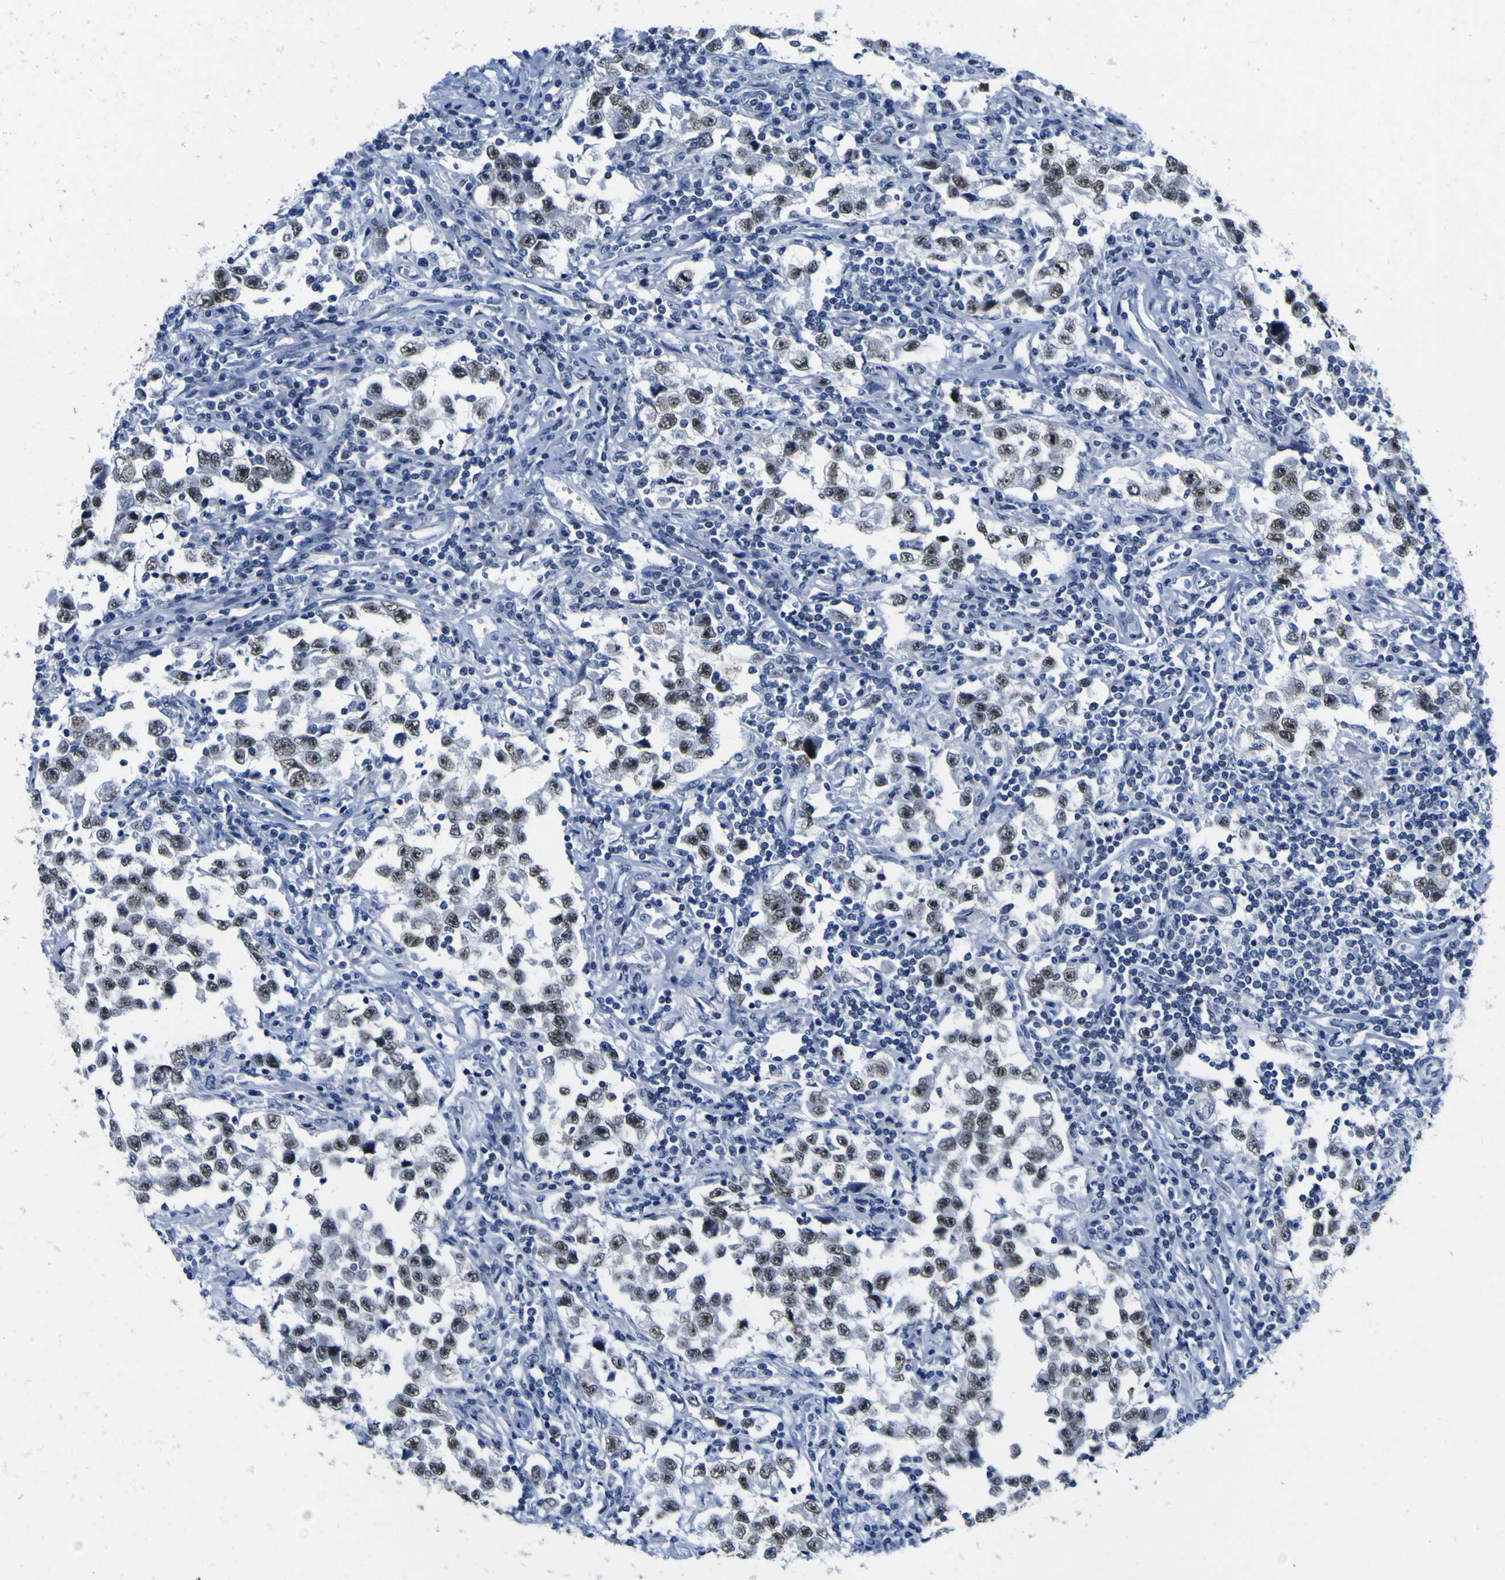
{"staining": {"intensity": "strong", "quantity": "25%-75%", "location": "nuclear"}, "tissue": "testis cancer", "cell_type": "Tumor cells", "image_type": "cancer", "snomed": [{"axis": "morphology", "description": "Carcinoma, Embryonal, NOS"}, {"axis": "topography", "description": "Testis"}], "caption": "A brown stain labels strong nuclear staining of a protein in human testis embryonal carcinoma tumor cells.", "gene": "MBD3", "patient": {"sex": "male", "age": 21}}